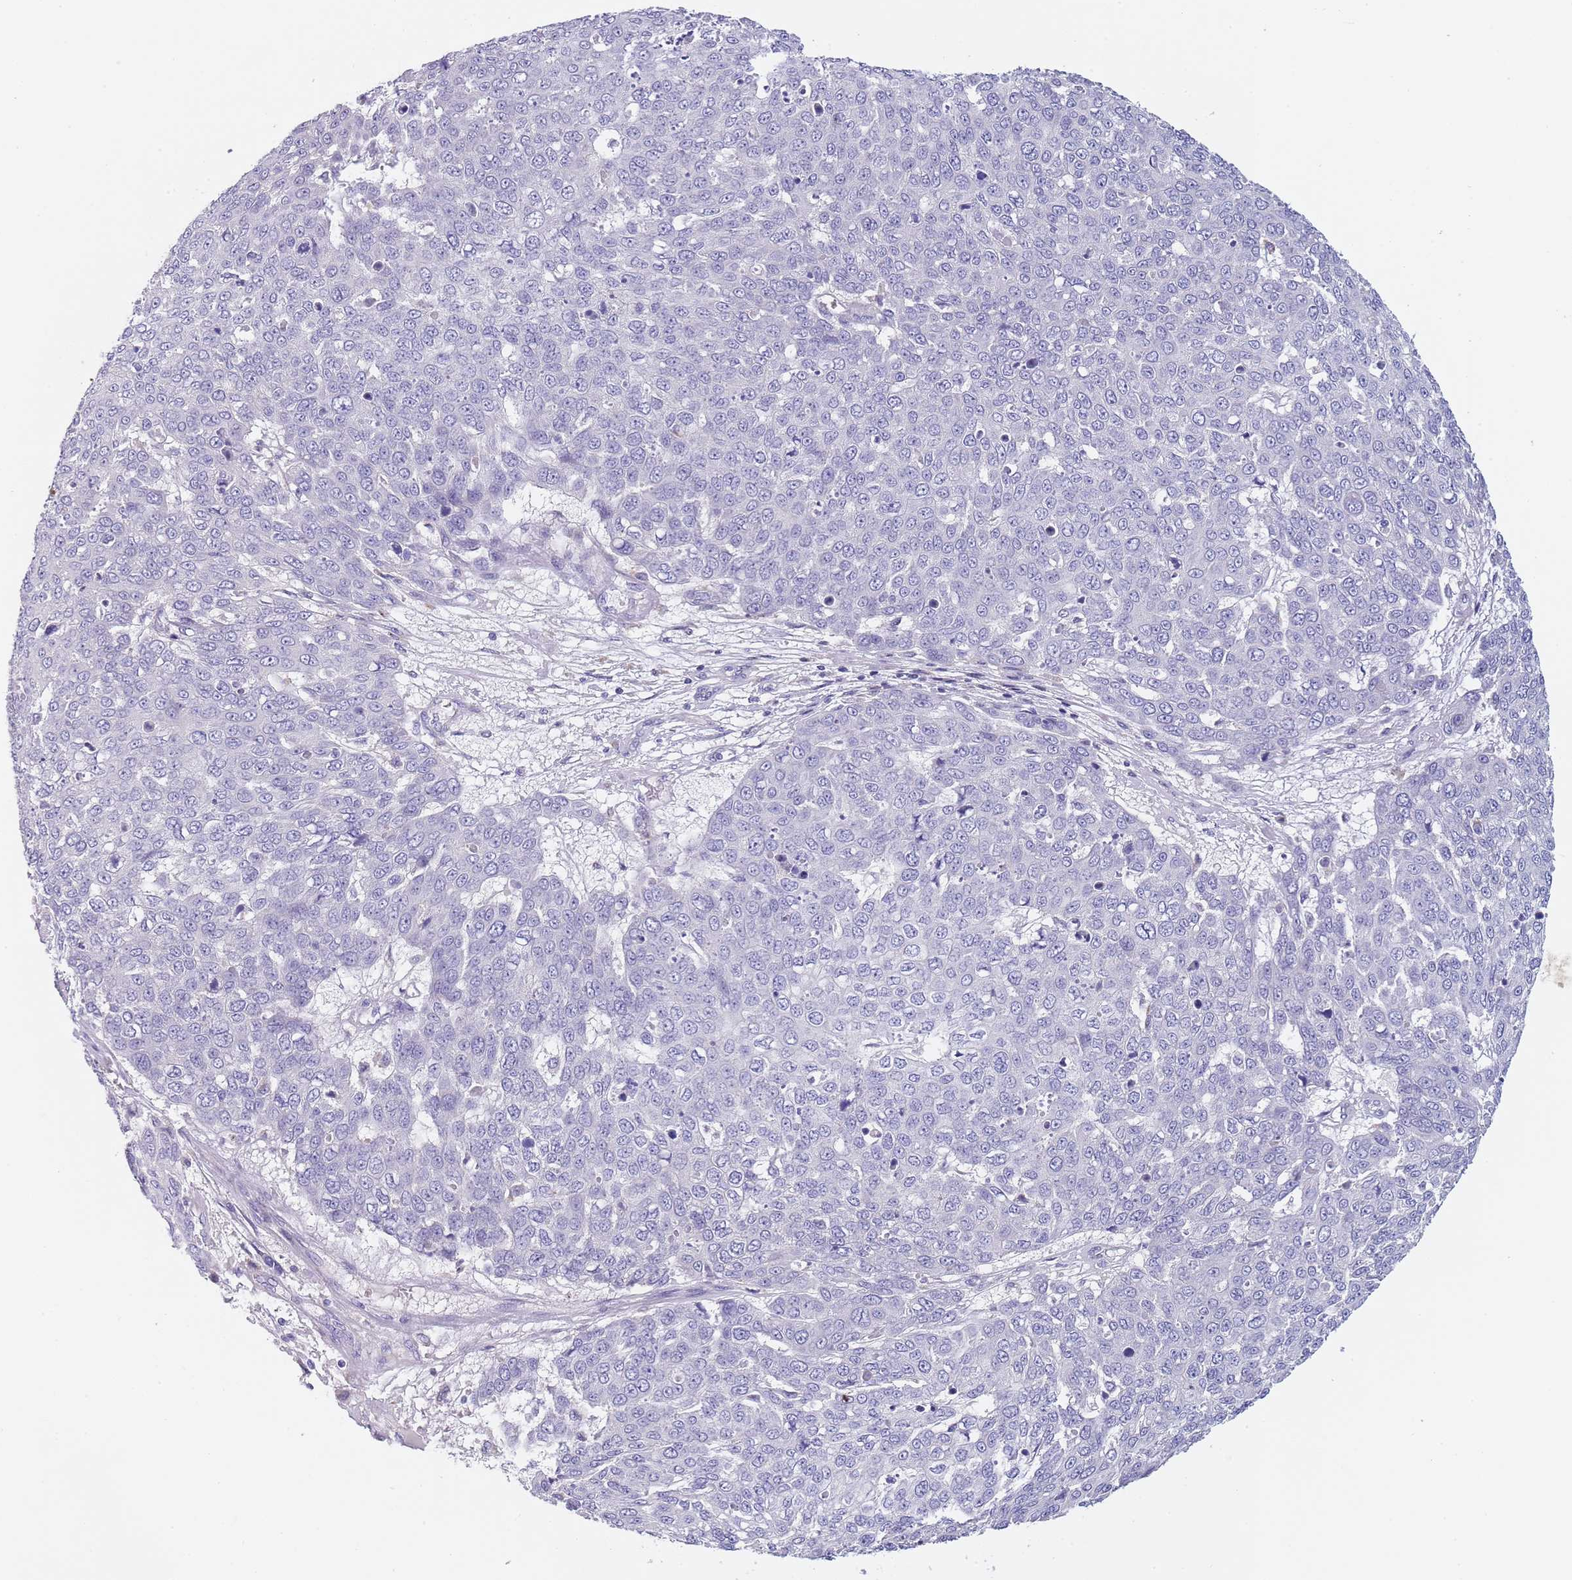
{"staining": {"intensity": "negative", "quantity": "none", "location": "none"}, "tissue": "skin cancer", "cell_type": "Tumor cells", "image_type": "cancer", "snomed": [{"axis": "morphology", "description": "Squamous cell carcinoma, NOS"}, {"axis": "topography", "description": "Skin"}], "caption": "DAB (3,3'-diaminobenzidine) immunohistochemical staining of skin squamous cell carcinoma displays no significant staining in tumor cells.", "gene": "MAN1C1", "patient": {"sex": "male", "age": 71}}